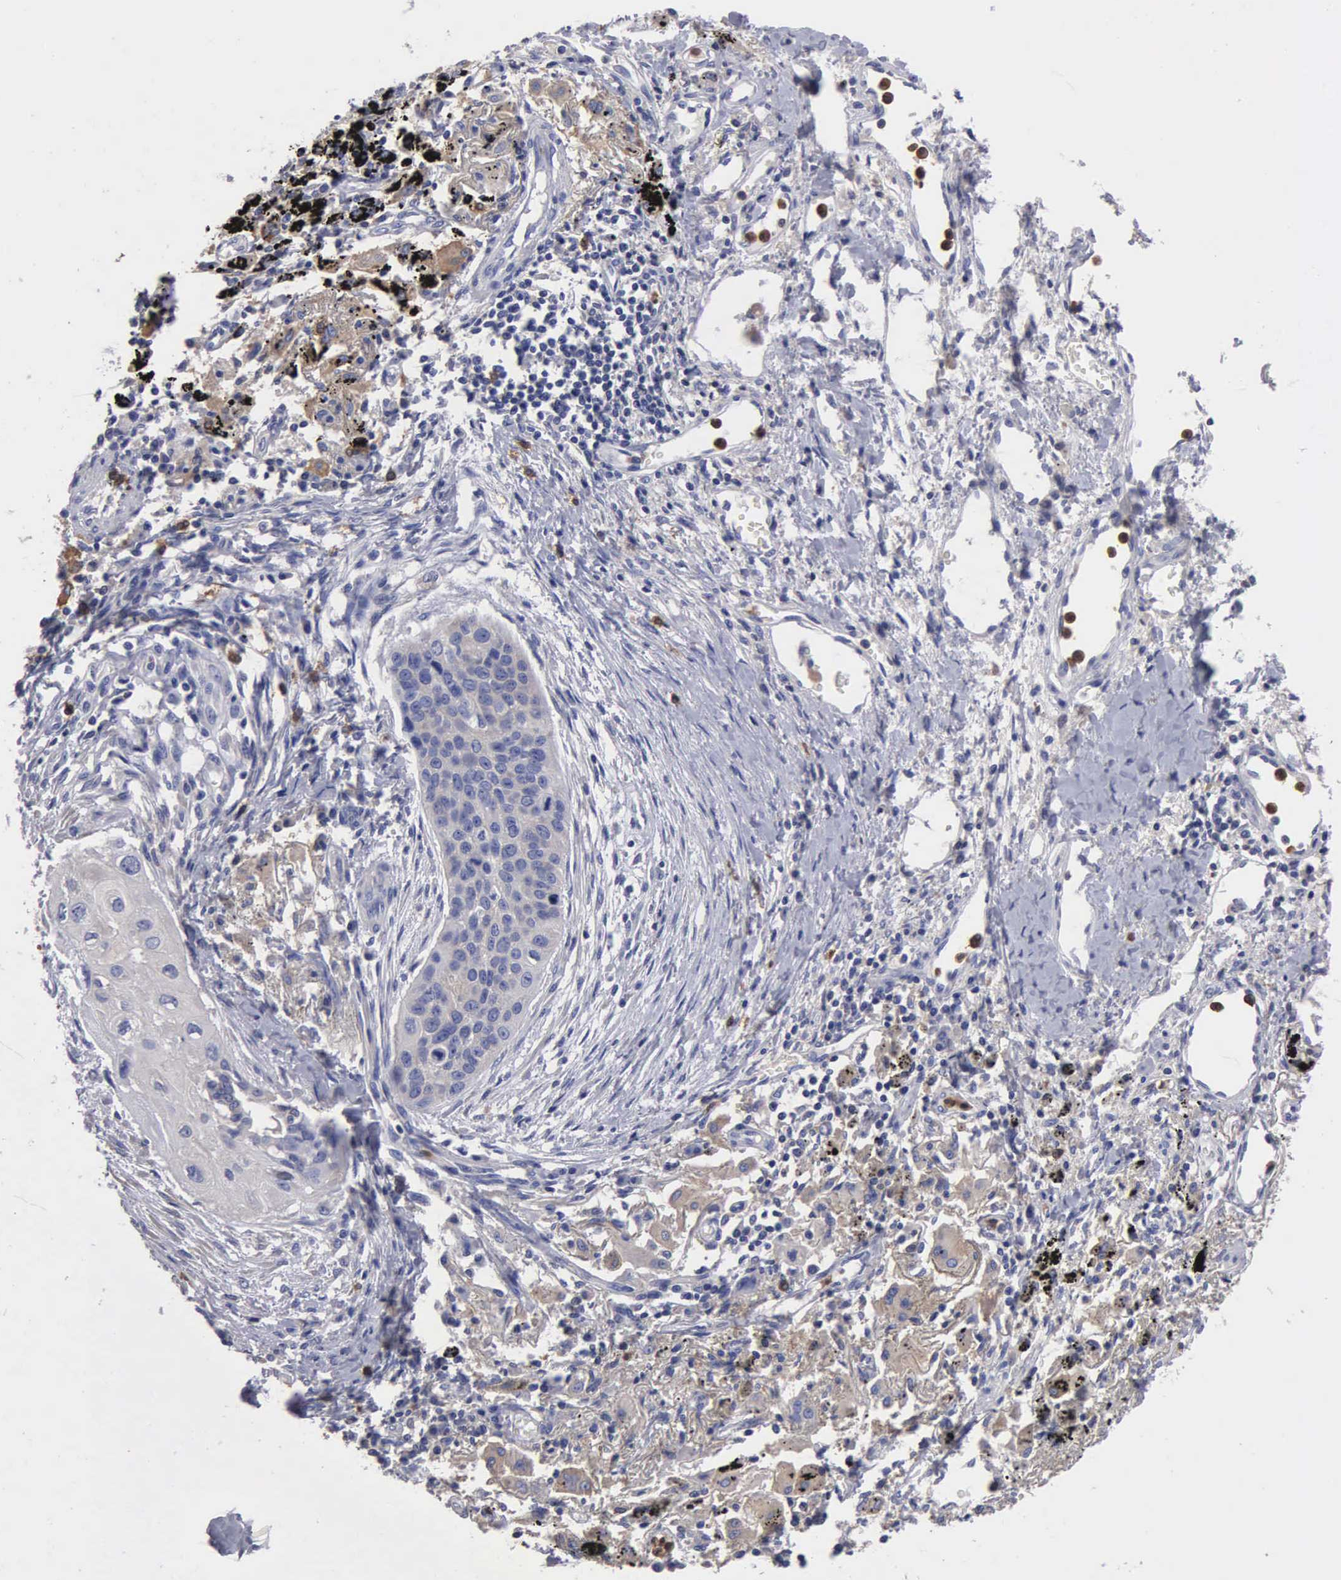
{"staining": {"intensity": "weak", "quantity": "<25%", "location": "cytoplasmic/membranous"}, "tissue": "lung cancer", "cell_type": "Tumor cells", "image_type": "cancer", "snomed": [{"axis": "morphology", "description": "Squamous cell carcinoma, NOS"}, {"axis": "topography", "description": "Lung"}], "caption": "Tumor cells show no significant protein staining in lung cancer (squamous cell carcinoma).", "gene": "G6PD", "patient": {"sex": "male", "age": 71}}